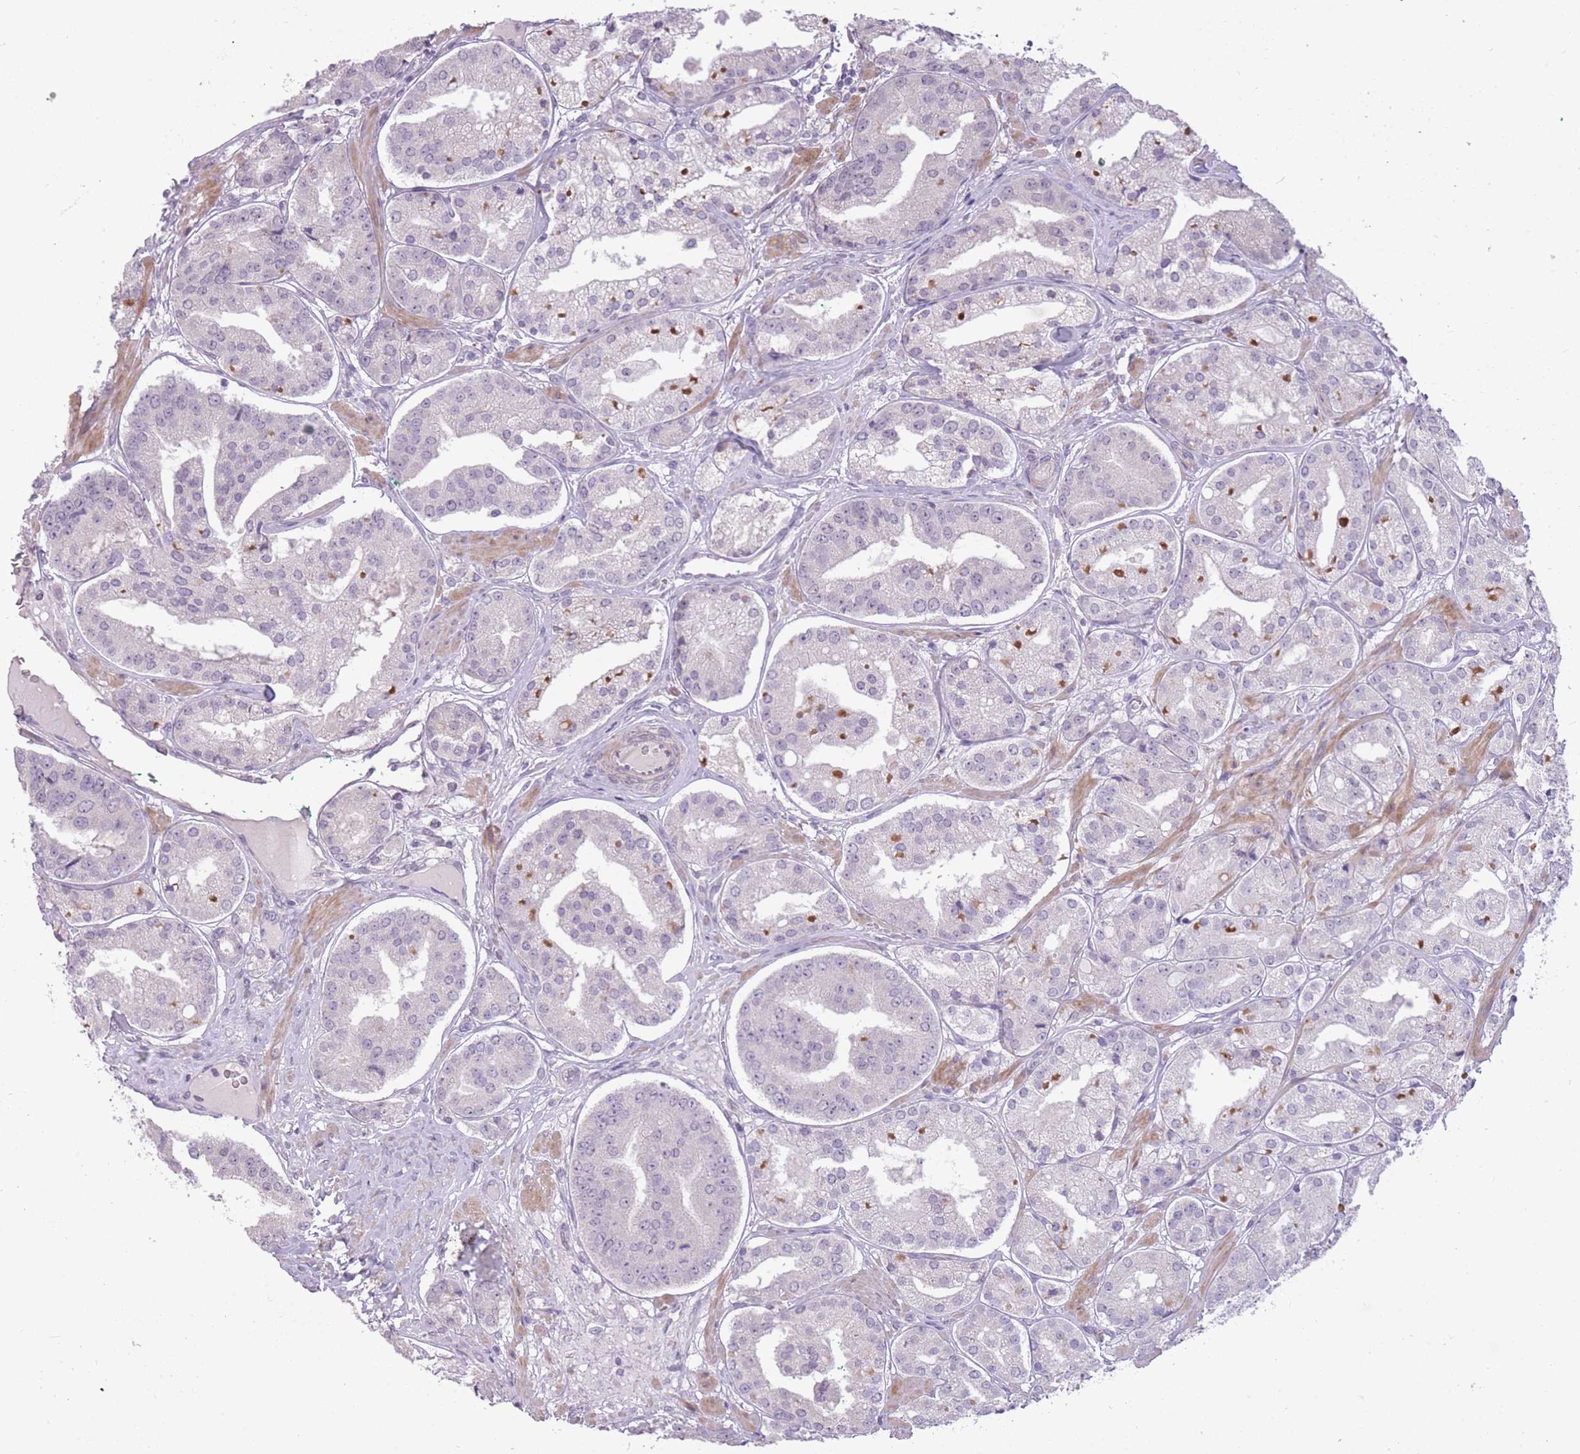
{"staining": {"intensity": "negative", "quantity": "none", "location": "none"}, "tissue": "prostate cancer", "cell_type": "Tumor cells", "image_type": "cancer", "snomed": [{"axis": "morphology", "description": "Adenocarcinoma, High grade"}, {"axis": "topography", "description": "Prostate"}], "caption": "DAB (3,3'-diaminobenzidine) immunohistochemical staining of prostate cancer (high-grade adenocarcinoma) exhibits no significant positivity in tumor cells.", "gene": "ZBTB24", "patient": {"sex": "male", "age": 63}}